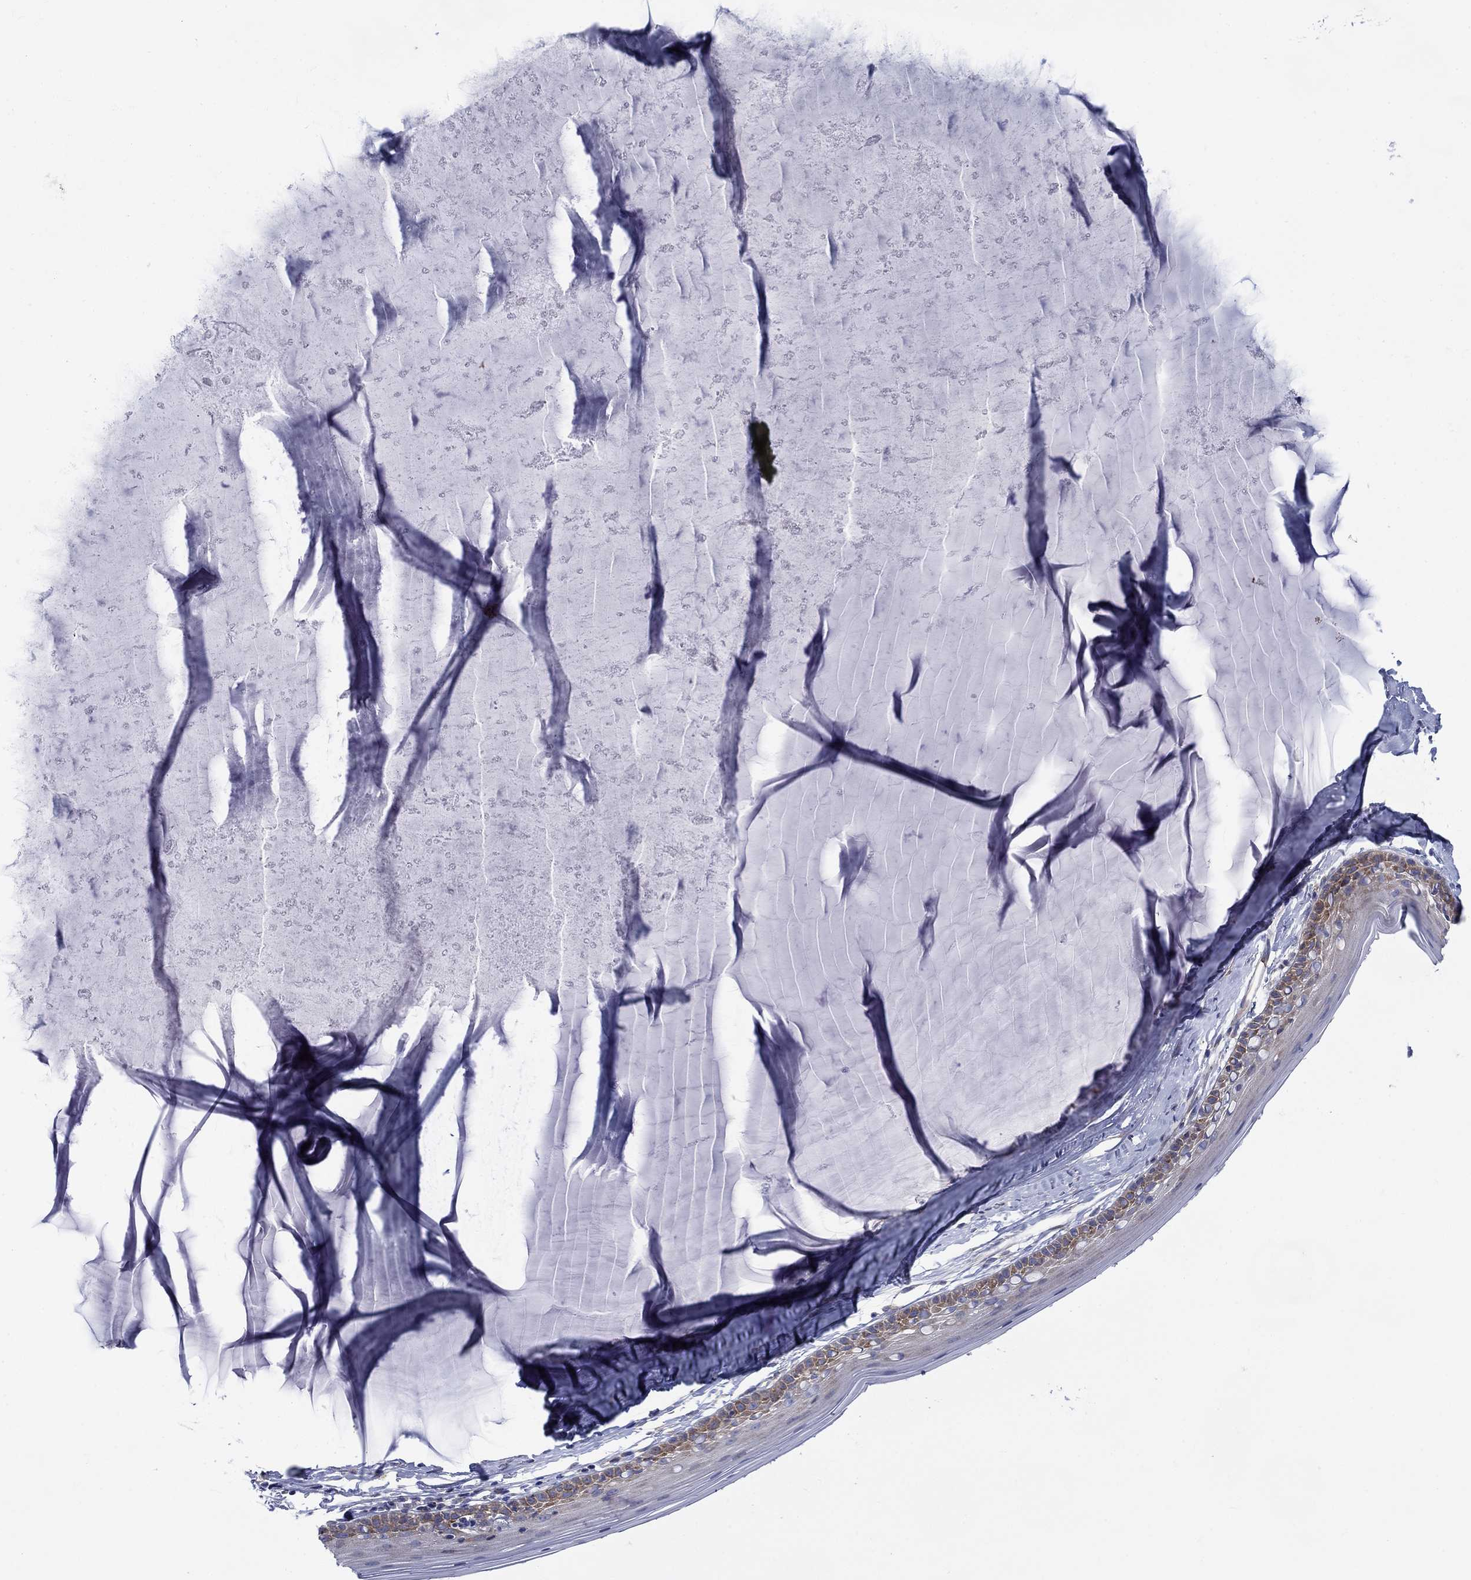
{"staining": {"intensity": "weak", "quantity": ">75%", "location": "cytoplasmic/membranous"}, "tissue": "cervix", "cell_type": "Glandular cells", "image_type": "normal", "snomed": [{"axis": "morphology", "description": "Normal tissue, NOS"}, {"axis": "topography", "description": "Cervix"}], "caption": "Glandular cells exhibit low levels of weak cytoplasmic/membranous expression in approximately >75% of cells in benign cervix. The protein is shown in brown color, while the nuclei are stained blue.", "gene": "FXR1", "patient": {"sex": "female", "age": 40}}